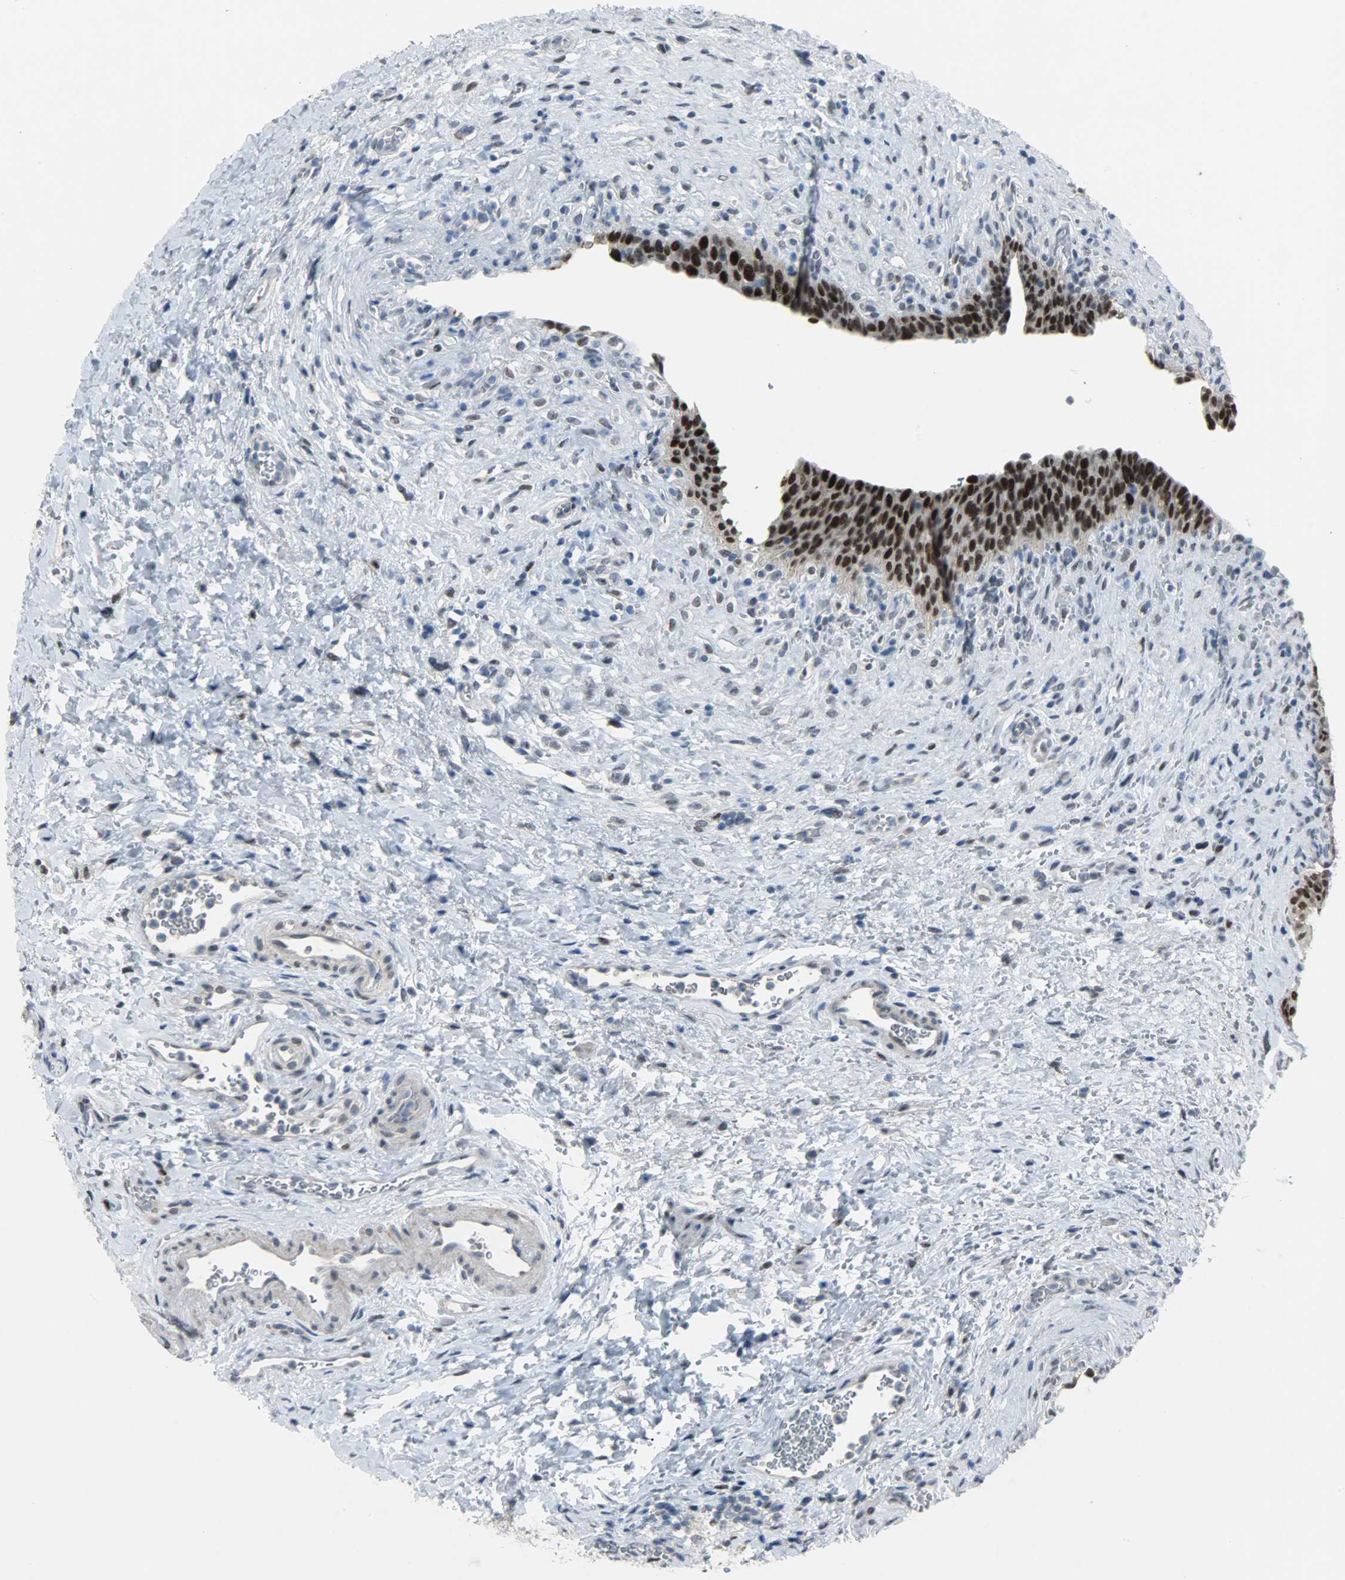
{"staining": {"intensity": "strong", "quantity": ">75%", "location": "nuclear"}, "tissue": "urinary bladder", "cell_type": "Urothelial cells", "image_type": "normal", "snomed": [{"axis": "morphology", "description": "Normal tissue, NOS"}, {"axis": "morphology", "description": "Dysplasia, NOS"}, {"axis": "topography", "description": "Urinary bladder"}], "caption": "This micrograph exhibits normal urinary bladder stained with immunohistochemistry to label a protein in brown. The nuclear of urothelial cells show strong positivity for the protein. Nuclei are counter-stained blue.", "gene": "PPARG", "patient": {"sex": "male", "age": 35}}